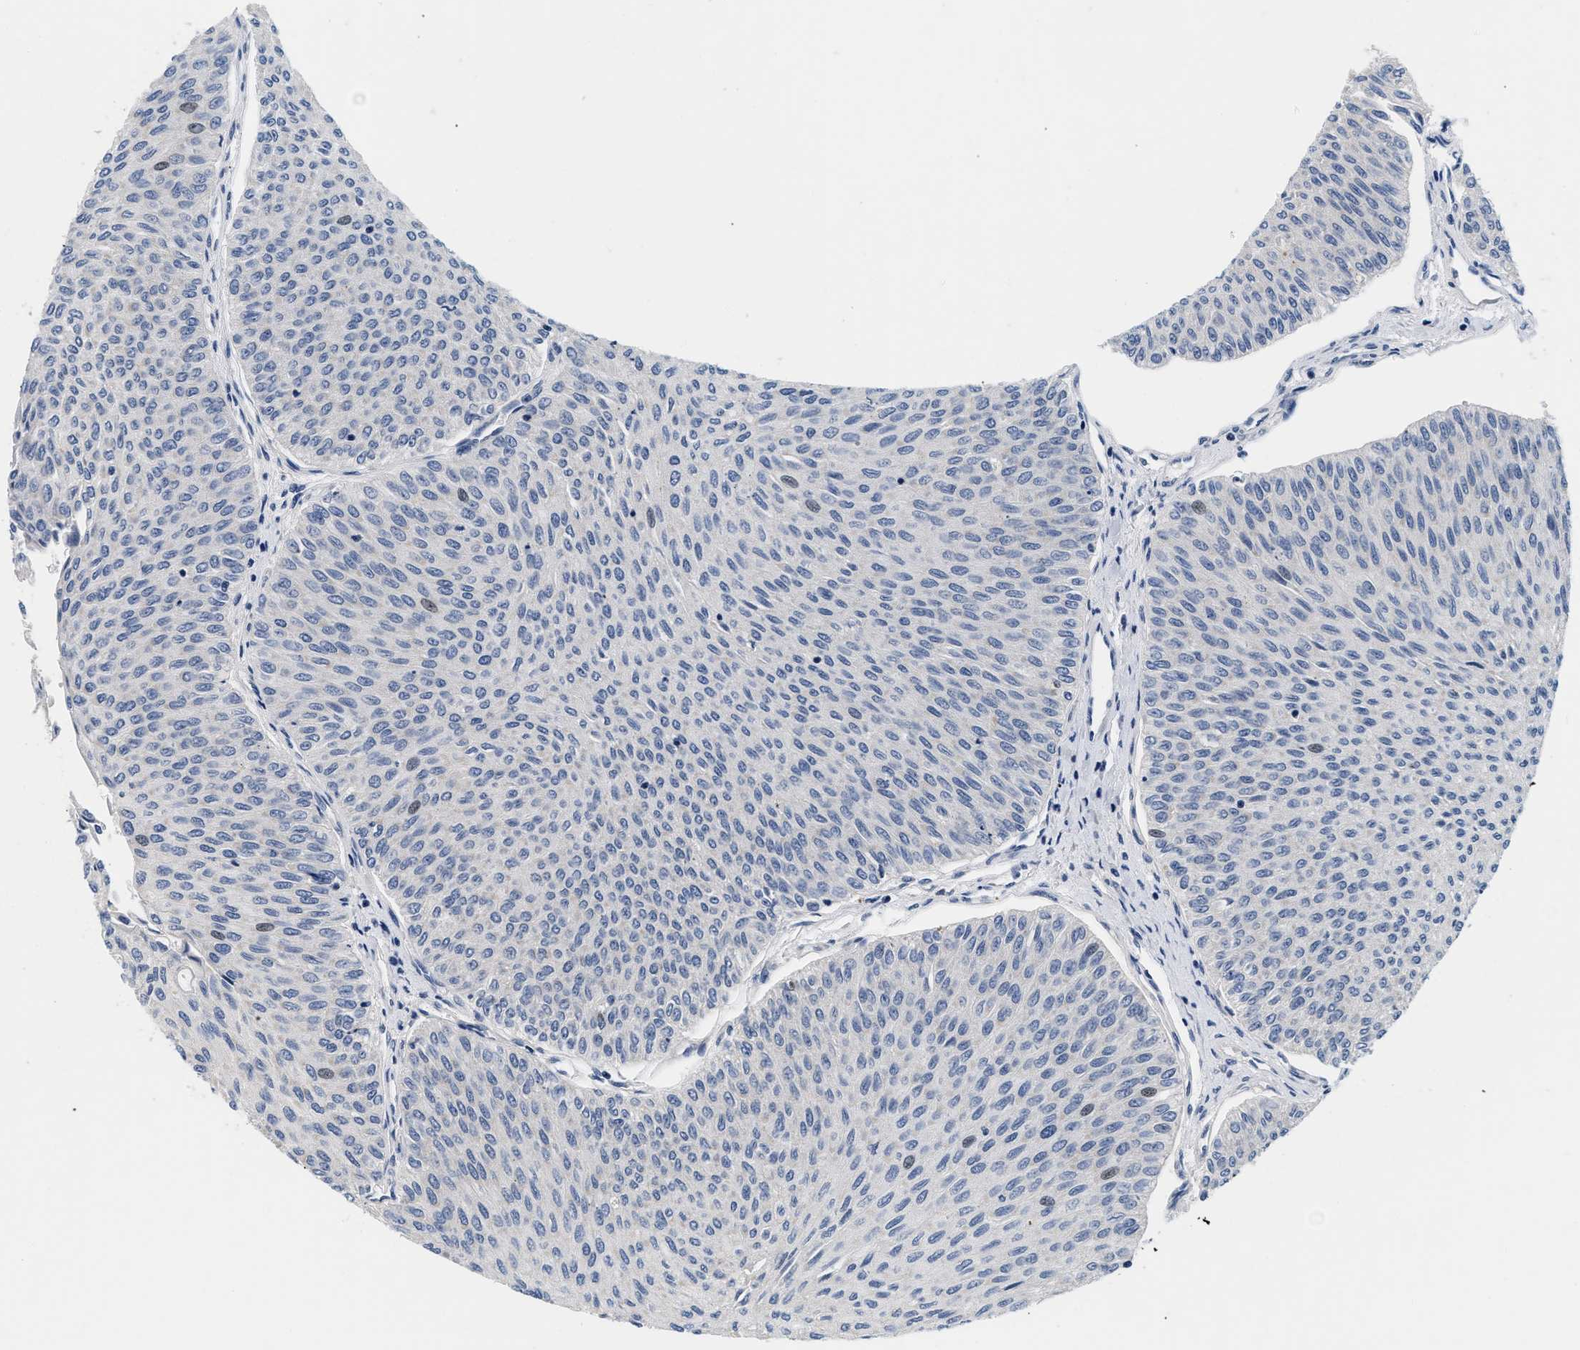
{"staining": {"intensity": "negative", "quantity": "none", "location": "none"}, "tissue": "urothelial cancer", "cell_type": "Tumor cells", "image_type": "cancer", "snomed": [{"axis": "morphology", "description": "Urothelial carcinoma, Low grade"}, {"axis": "topography", "description": "Urinary bladder"}], "caption": "This is an IHC micrograph of urothelial carcinoma (low-grade). There is no expression in tumor cells.", "gene": "PDP1", "patient": {"sex": "male", "age": 78}}